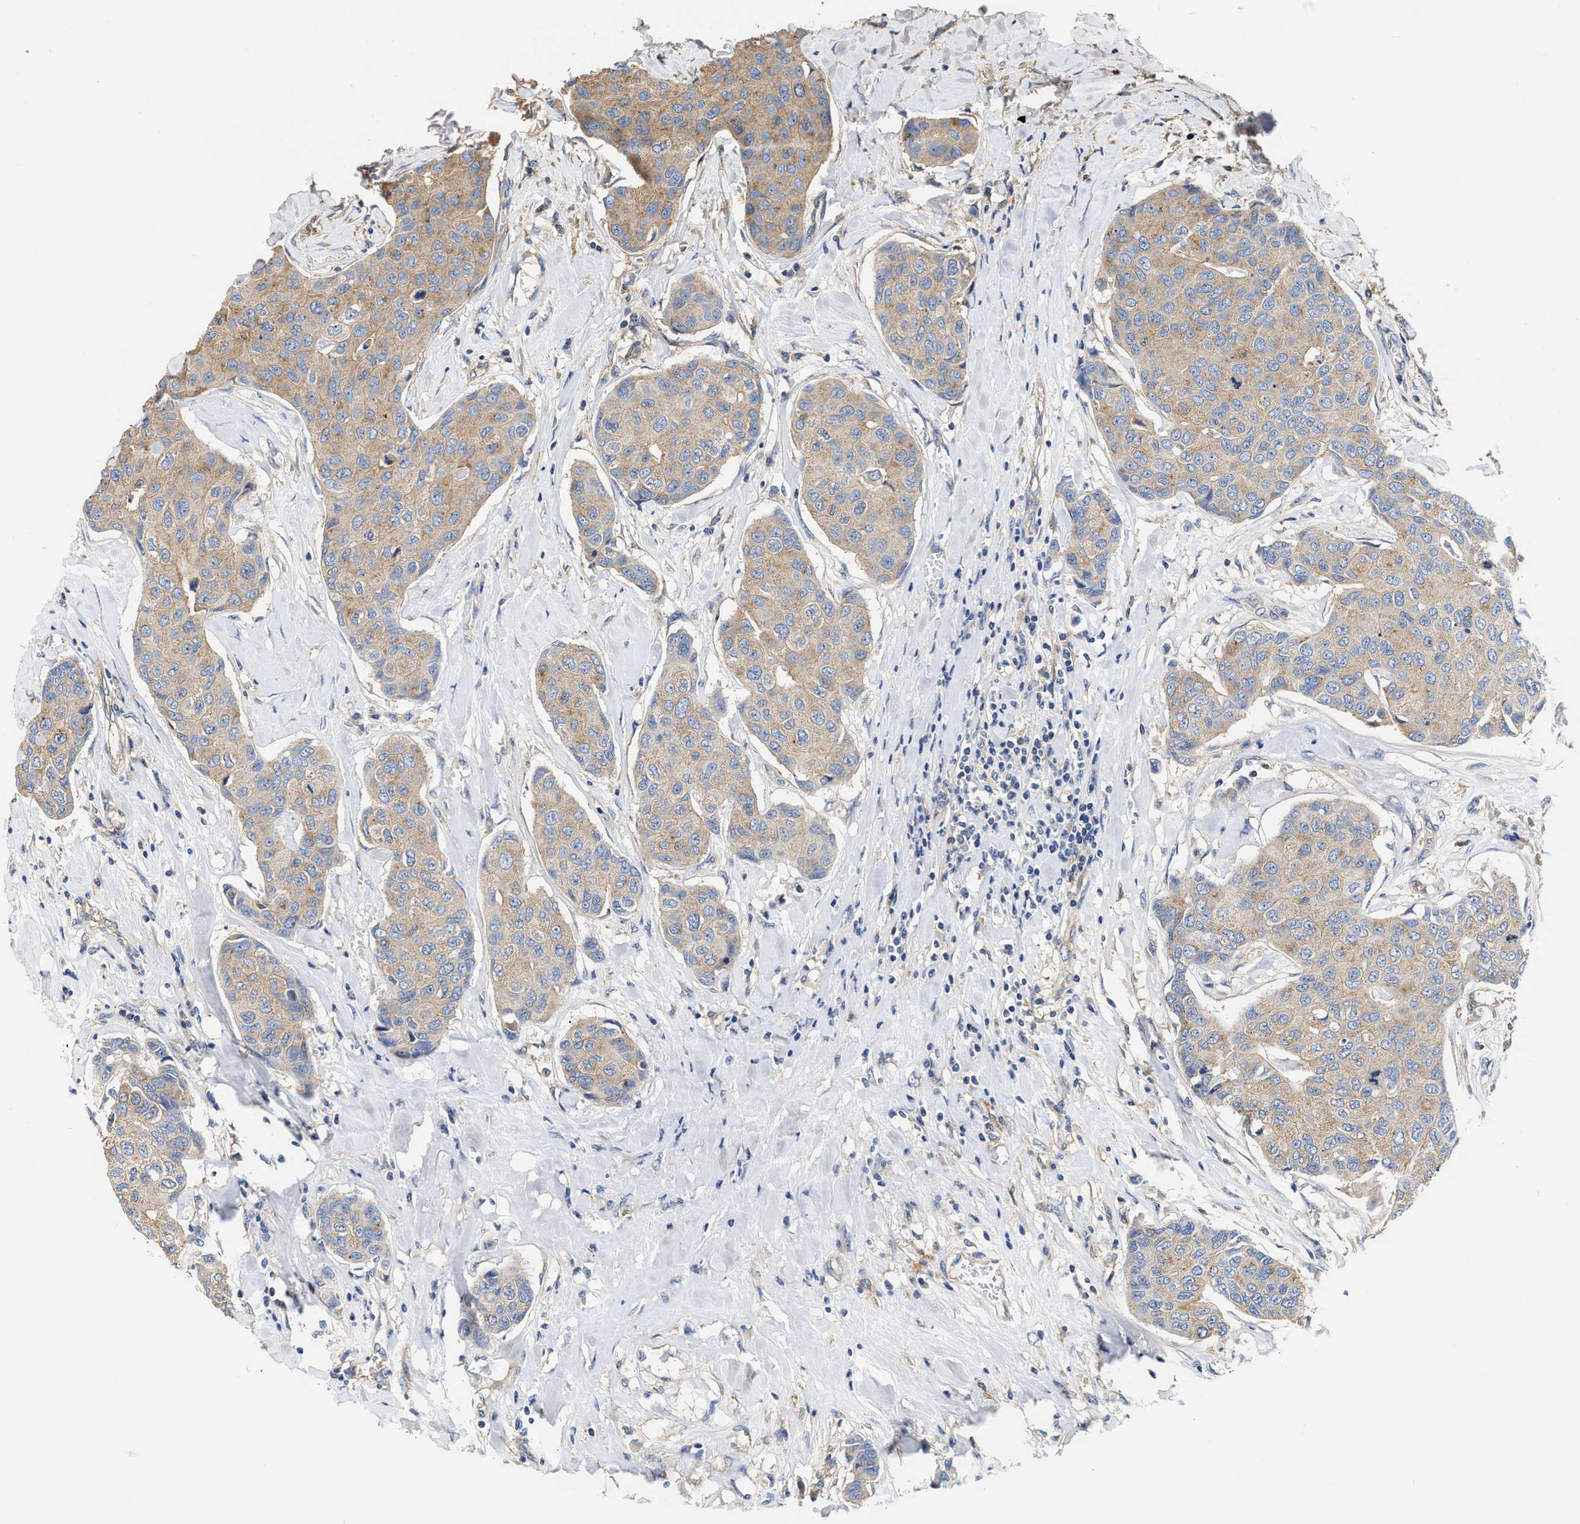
{"staining": {"intensity": "weak", "quantity": ">75%", "location": "cytoplasmic/membranous"}, "tissue": "breast cancer", "cell_type": "Tumor cells", "image_type": "cancer", "snomed": [{"axis": "morphology", "description": "Duct carcinoma"}, {"axis": "topography", "description": "Breast"}], "caption": "Breast cancer was stained to show a protein in brown. There is low levels of weak cytoplasmic/membranous positivity in approximately >75% of tumor cells.", "gene": "KLB", "patient": {"sex": "female", "age": 80}}